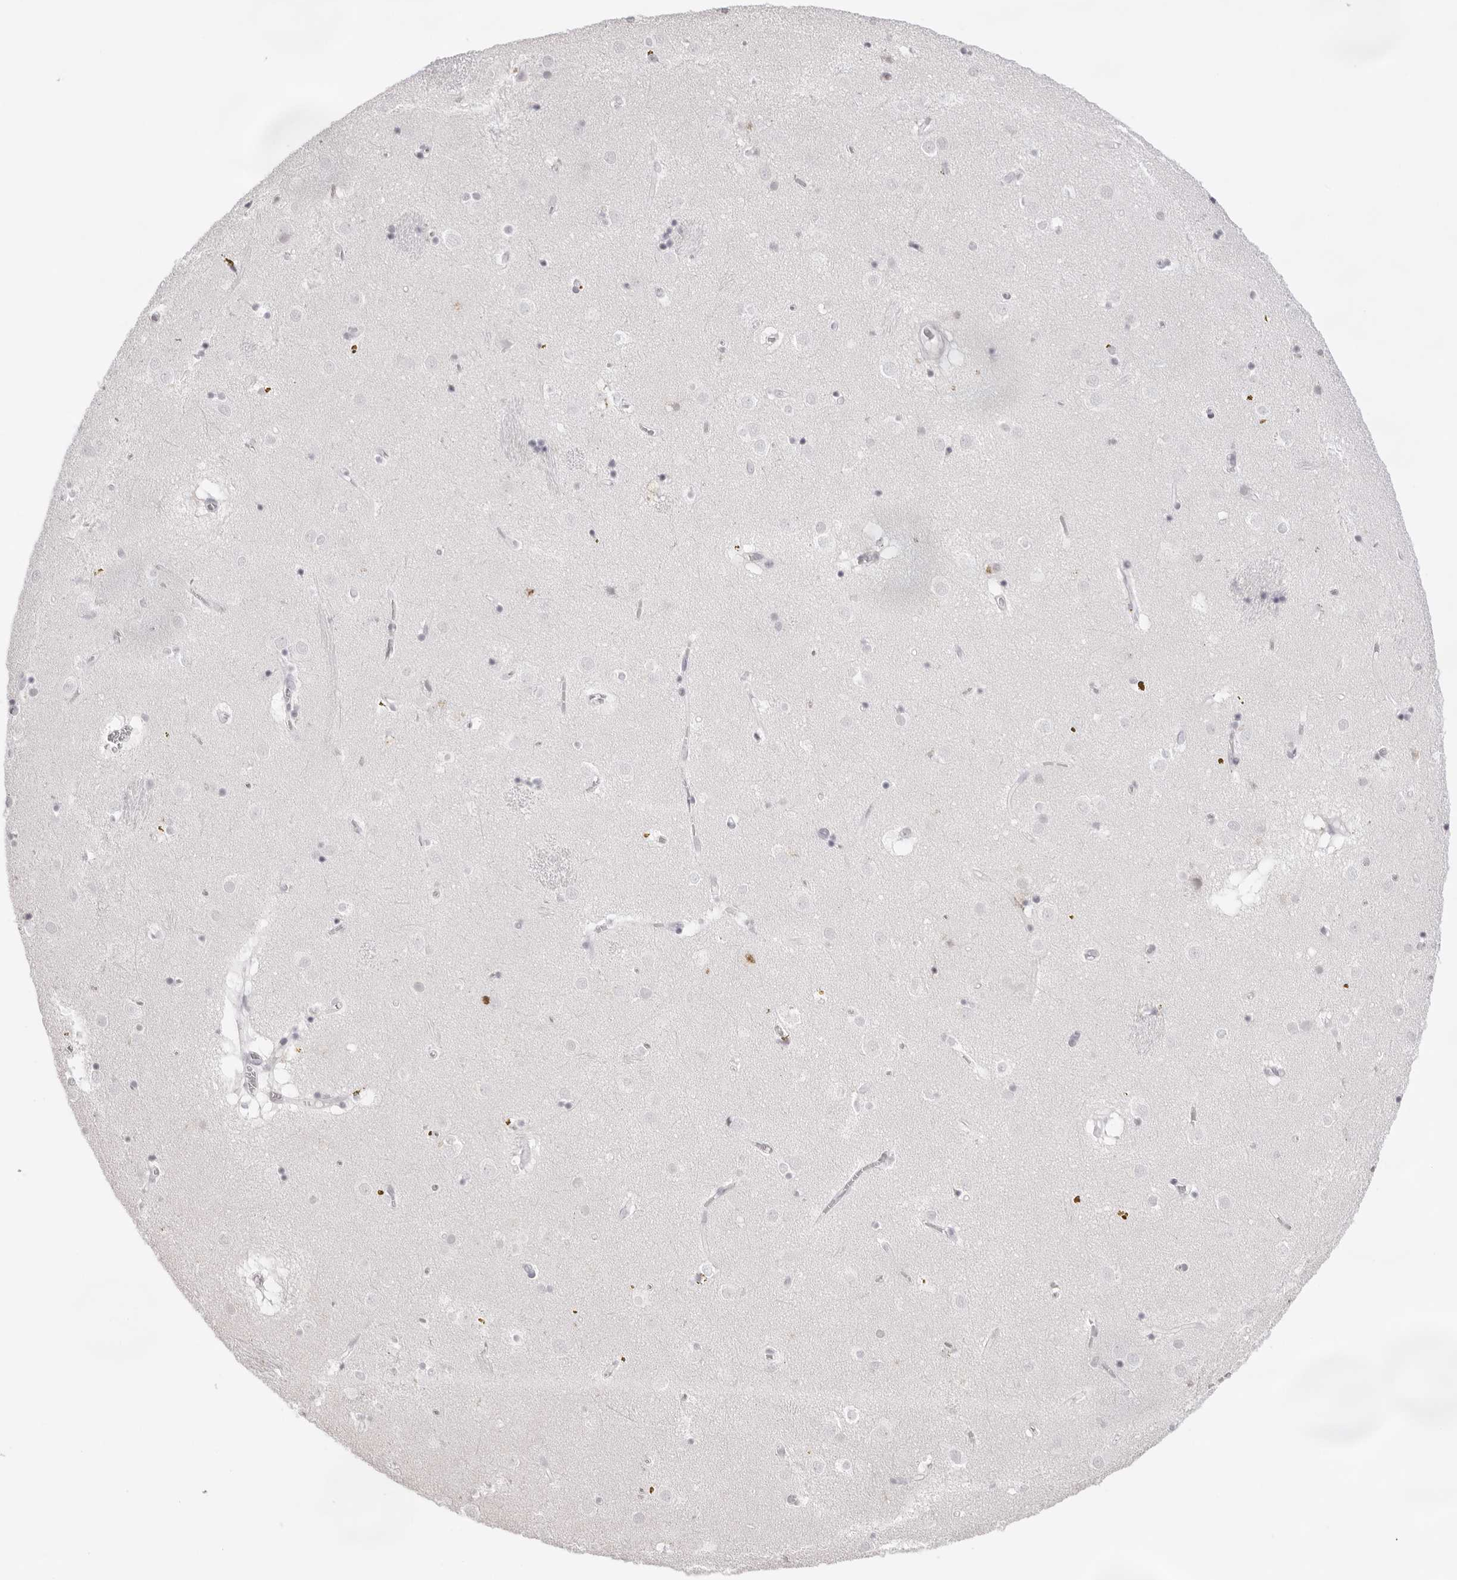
{"staining": {"intensity": "negative", "quantity": "none", "location": "none"}, "tissue": "caudate", "cell_type": "Glial cells", "image_type": "normal", "snomed": [{"axis": "morphology", "description": "Normal tissue, NOS"}, {"axis": "topography", "description": "Lateral ventricle wall"}], "caption": "A high-resolution photomicrograph shows IHC staining of unremarkable caudate, which shows no significant positivity in glial cells.", "gene": "KLK12", "patient": {"sex": "male", "age": 70}}